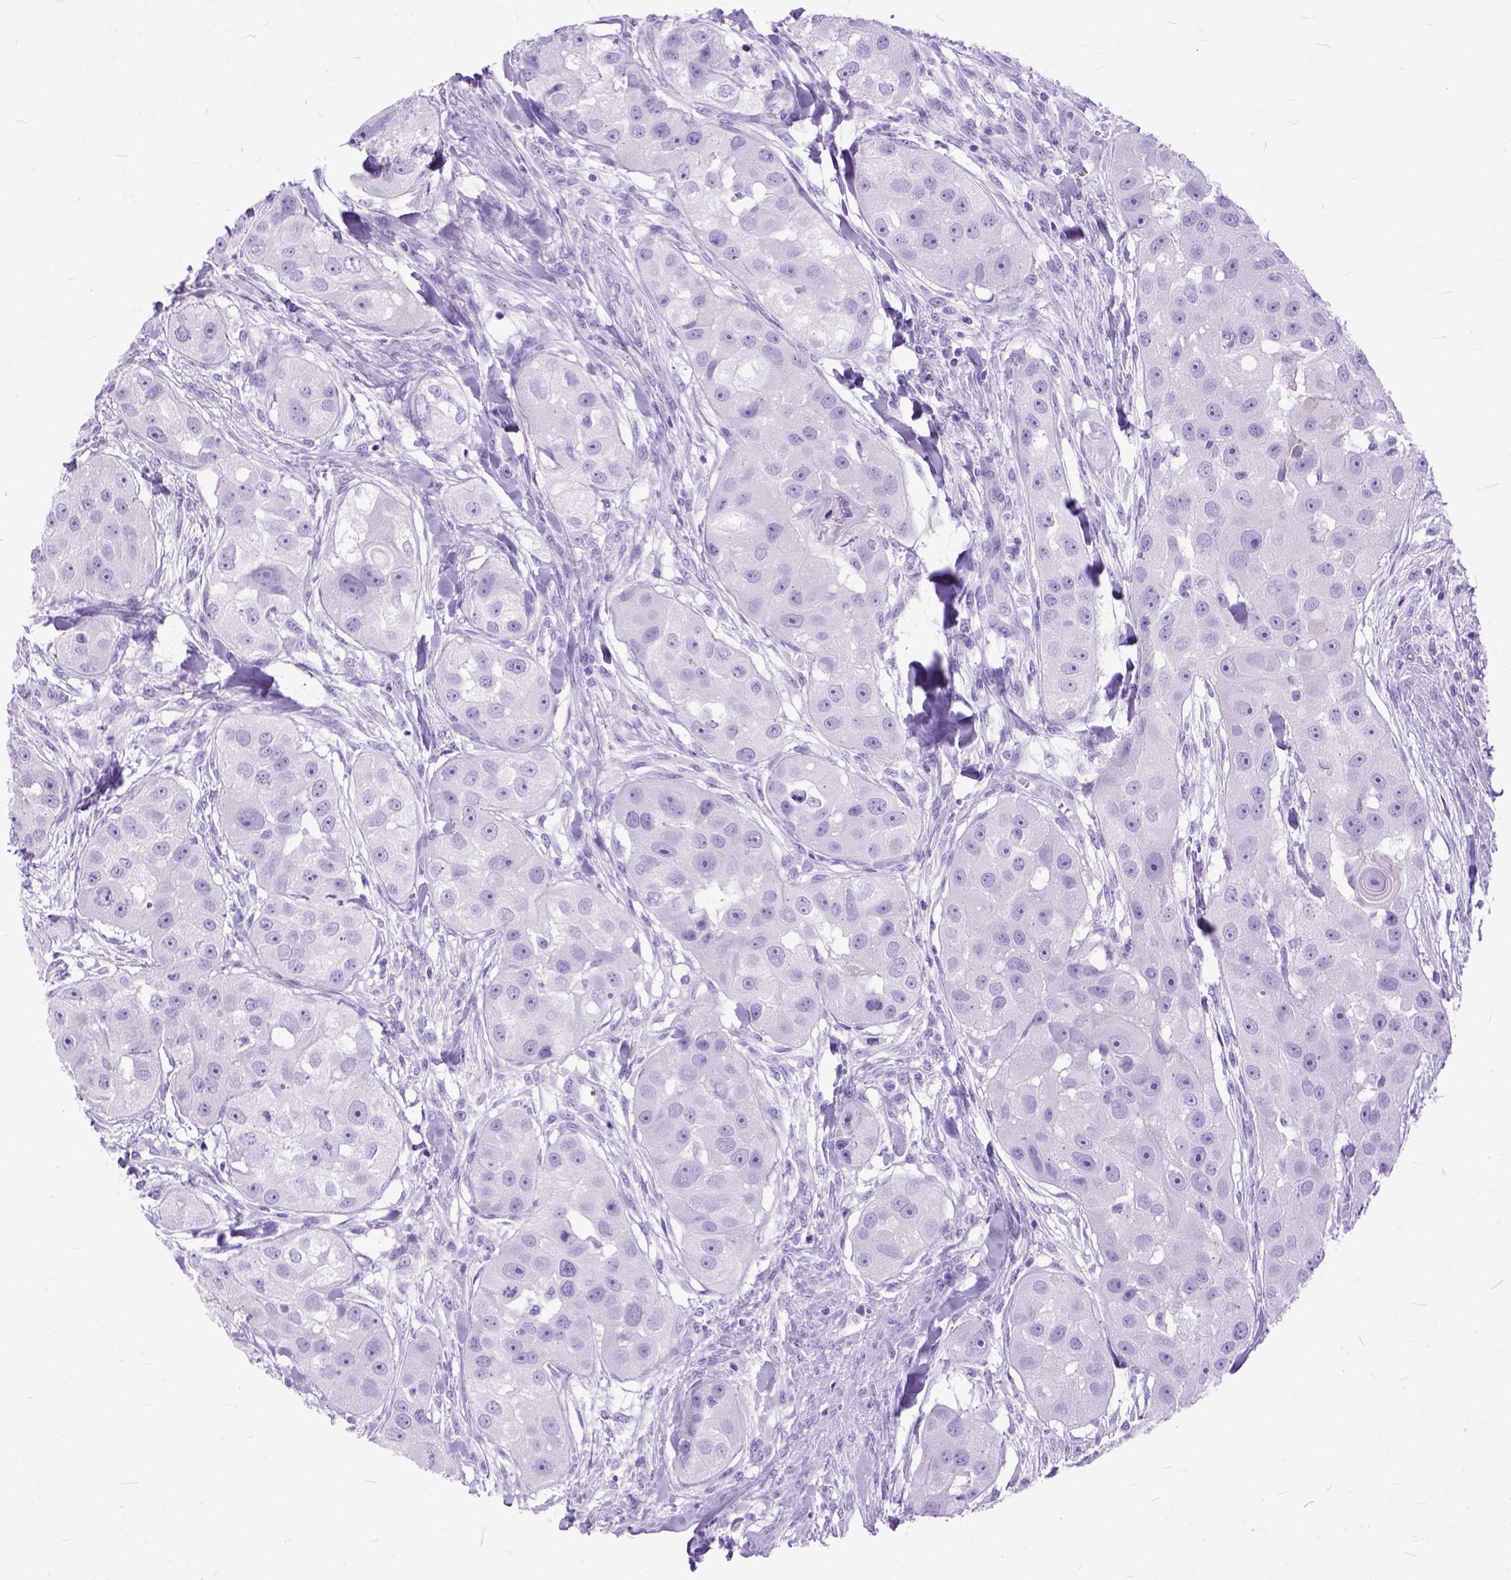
{"staining": {"intensity": "negative", "quantity": "none", "location": "none"}, "tissue": "head and neck cancer", "cell_type": "Tumor cells", "image_type": "cancer", "snomed": [{"axis": "morphology", "description": "Squamous cell carcinoma, NOS"}, {"axis": "topography", "description": "Head-Neck"}], "caption": "The histopathology image displays no significant expression in tumor cells of head and neck squamous cell carcinoma.", "gene": "GNGT1", "patient": {"sex": "male", "age": 51}}